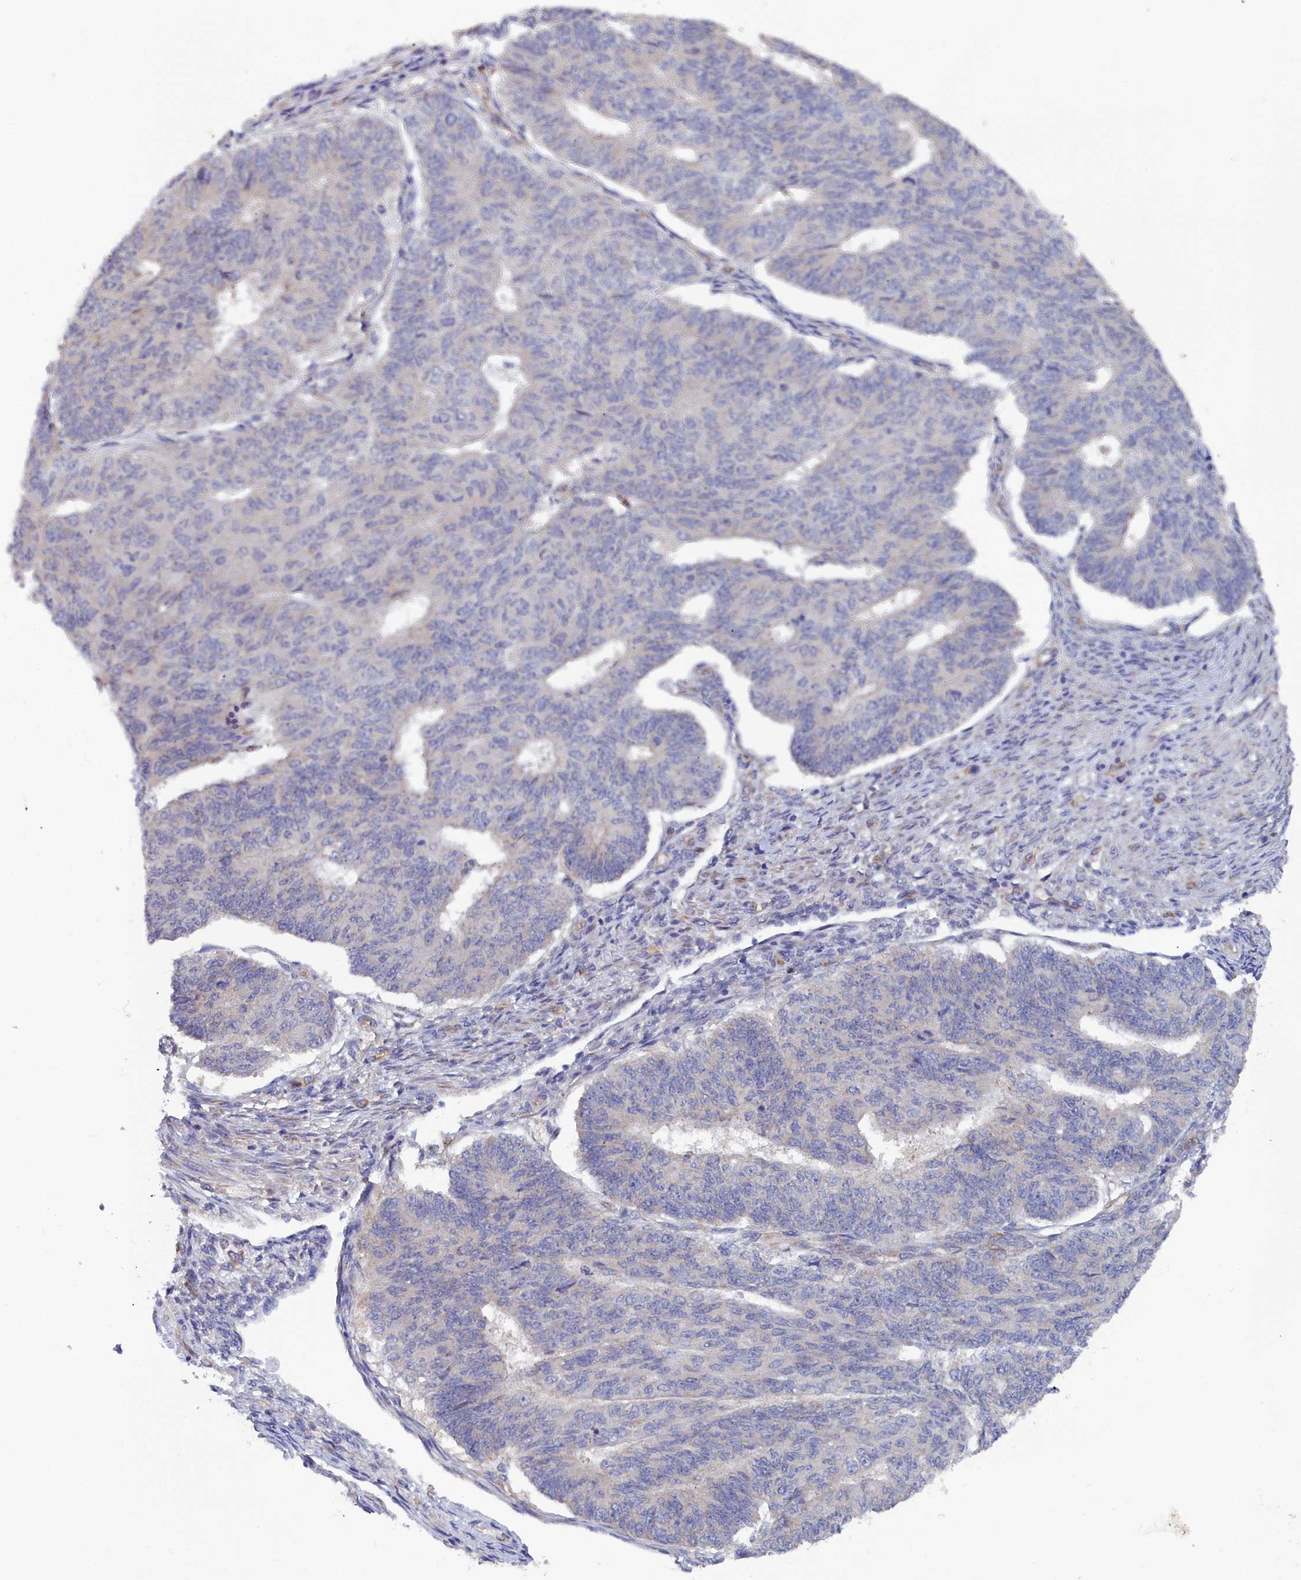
{"staining": {"intensity": "negative", "quantity": "none", "location": "none"}, "tissue": "endometrial cancer", "cell_type": "Tumor cells", "image_type": "cancer", "snomed": [{"axis": "morphology", "description": "Adenocarcinoma, NOS"}, {"axis": "topography", "description": "Endometrium"}], "caption": "Immunohistochemistry (IHC) image of adenocarcinoma (endometrial) stained for a protein (brown), which shows no staining in tumor cells.", "gene": "RDX", "patient": {"sex": "female", "age": 32}}